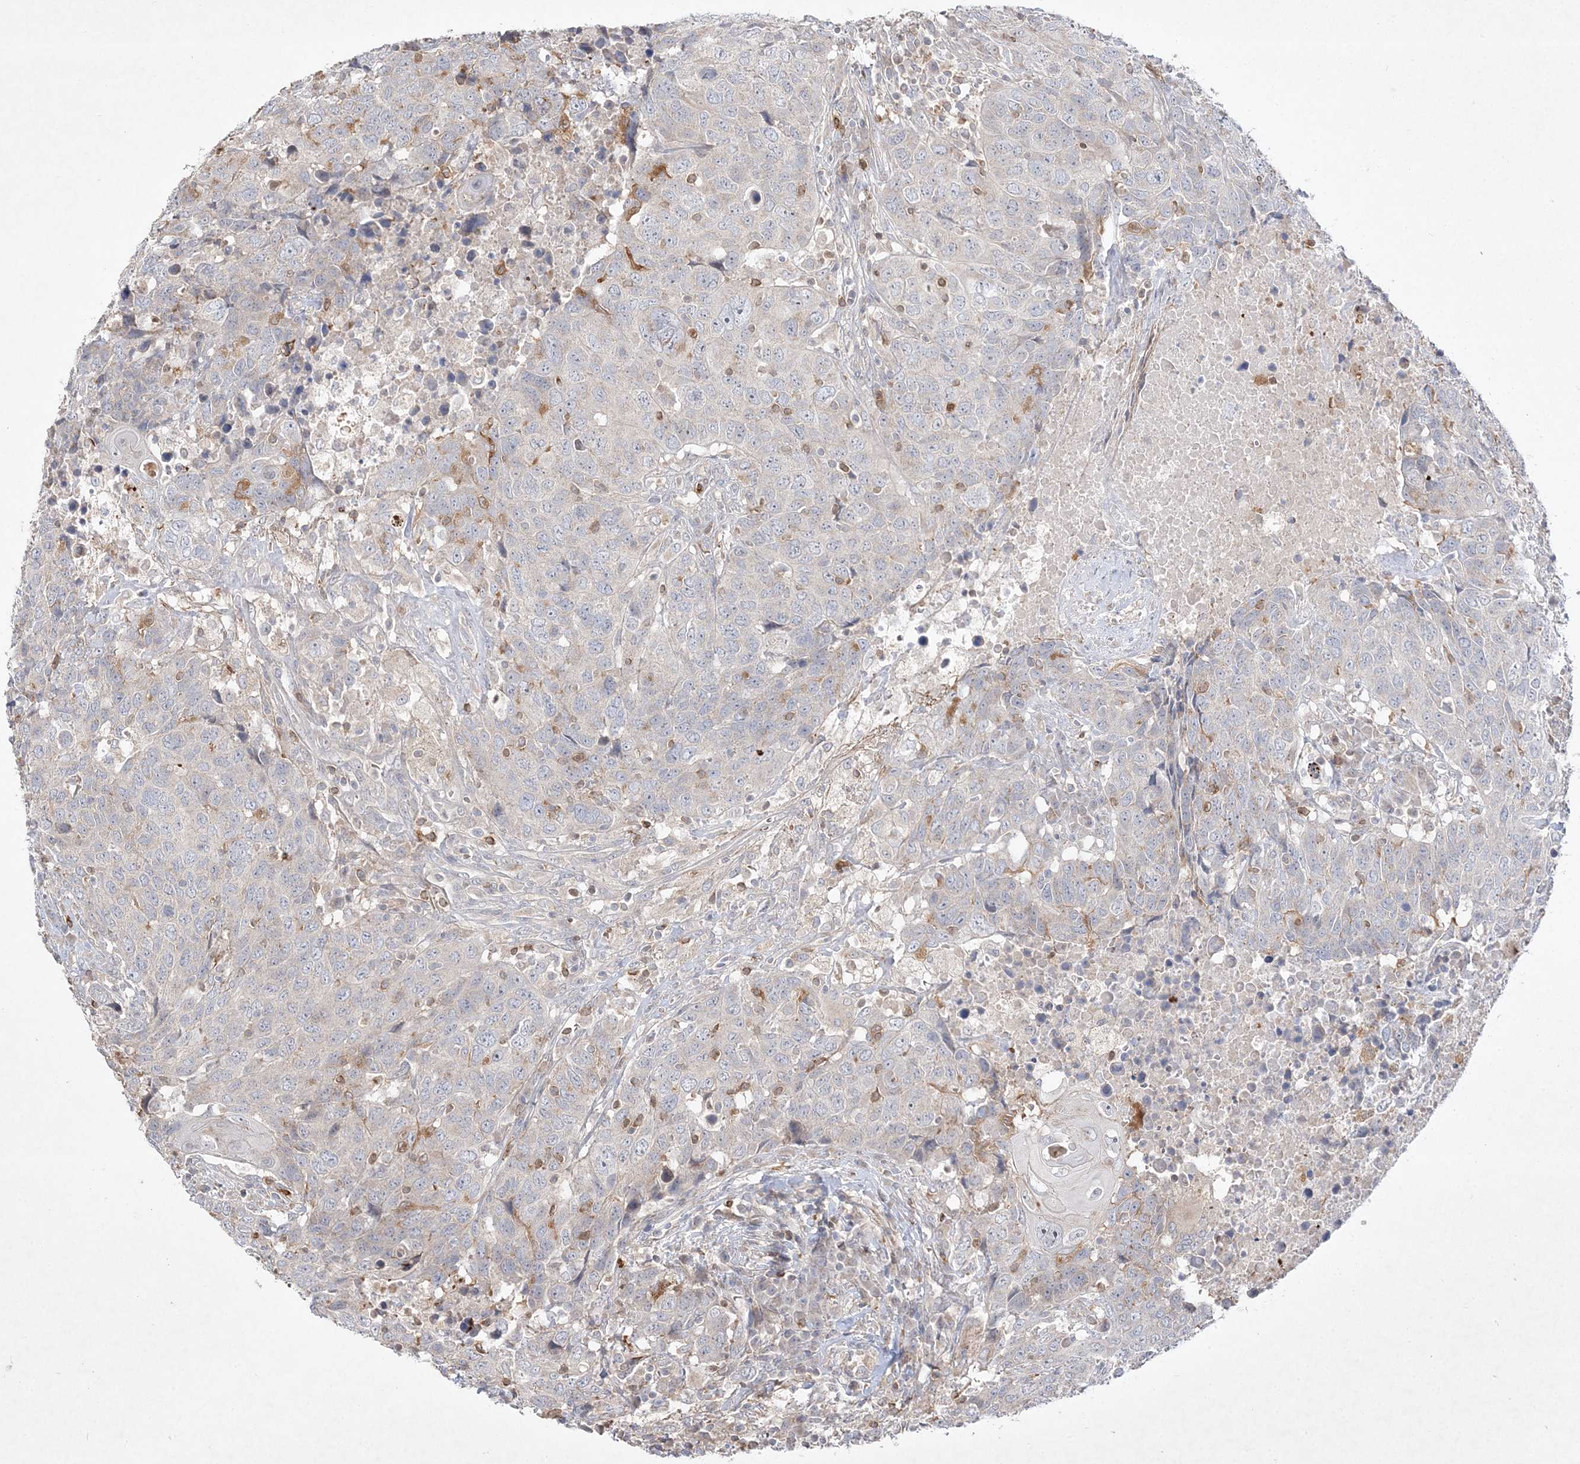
{"staining": {"intensity": "negative", "quantity": "none", "location": "none"}, "tissue": "head and neck cancer", "cell_type": "Tumor cells", "image_type": "cancer", "snomed": [{"axis": "morphology", "description": "Squamous cell carcinoma, NOS"}, {"axis": "topography", "description": "Head-Neck"}], "caption": "Tumor cells show no significant protein positivity in squamous cell carcinoma (head and neck).", "gene": "CLNK", "patient": {"sex": "male", "age": 66}}